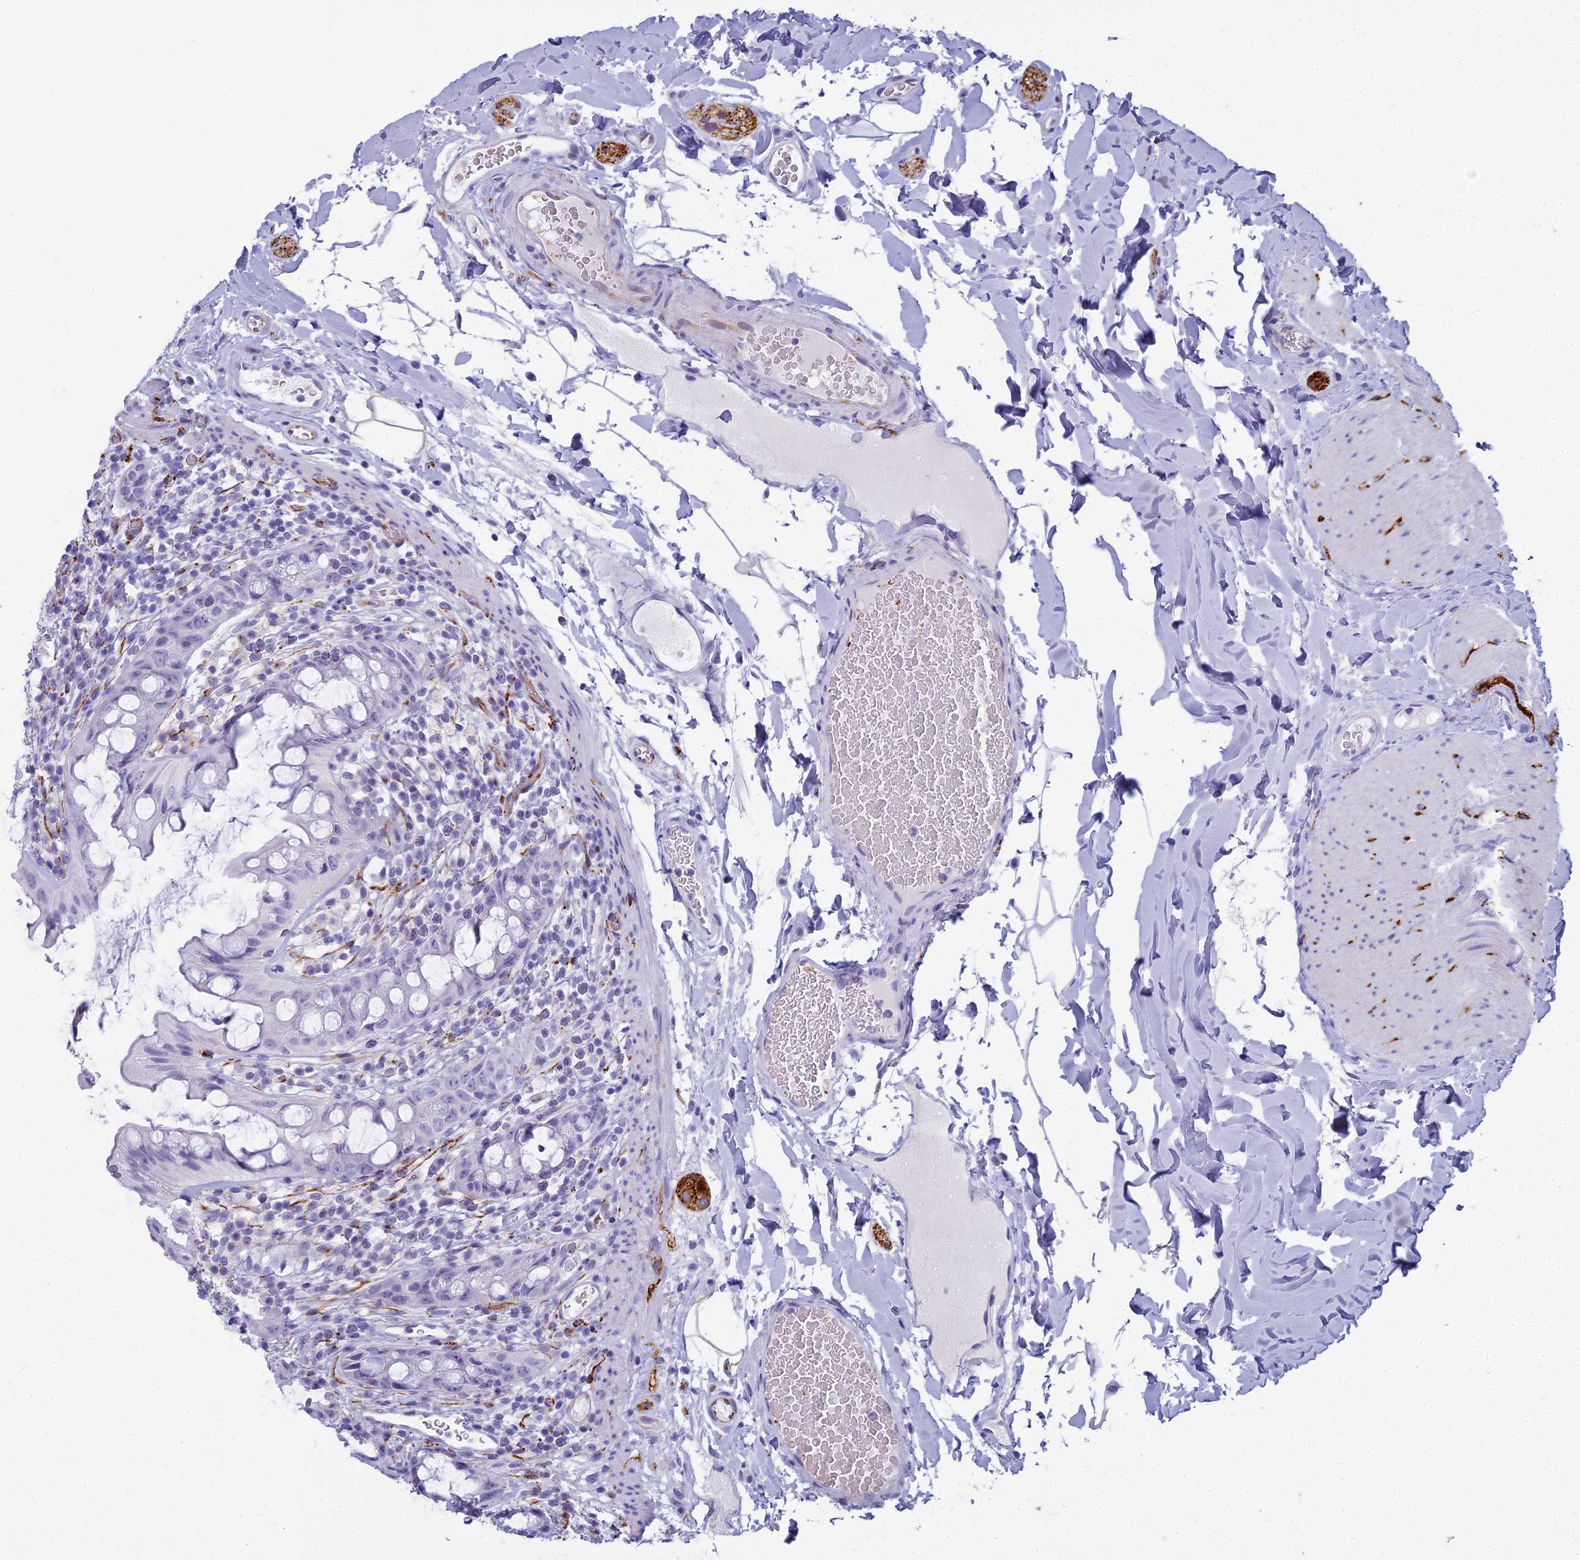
{"staining": {"intensity": "negative", "quantity": "none", "location": "none"}, "tissue": "rectum", "cell_type": "Glandular cells", "image_type": "normal", "snomed": [{"axis": "morphology", "description": "Normal tissue, NOS"}, {"axis": "topography", "description": "Rectum"}], "caption": "IHC of normal rectum displays no staining in glandular cells.", "gene": "ENSG00000265118", "patient": {"sex": "female", "age": 57}}